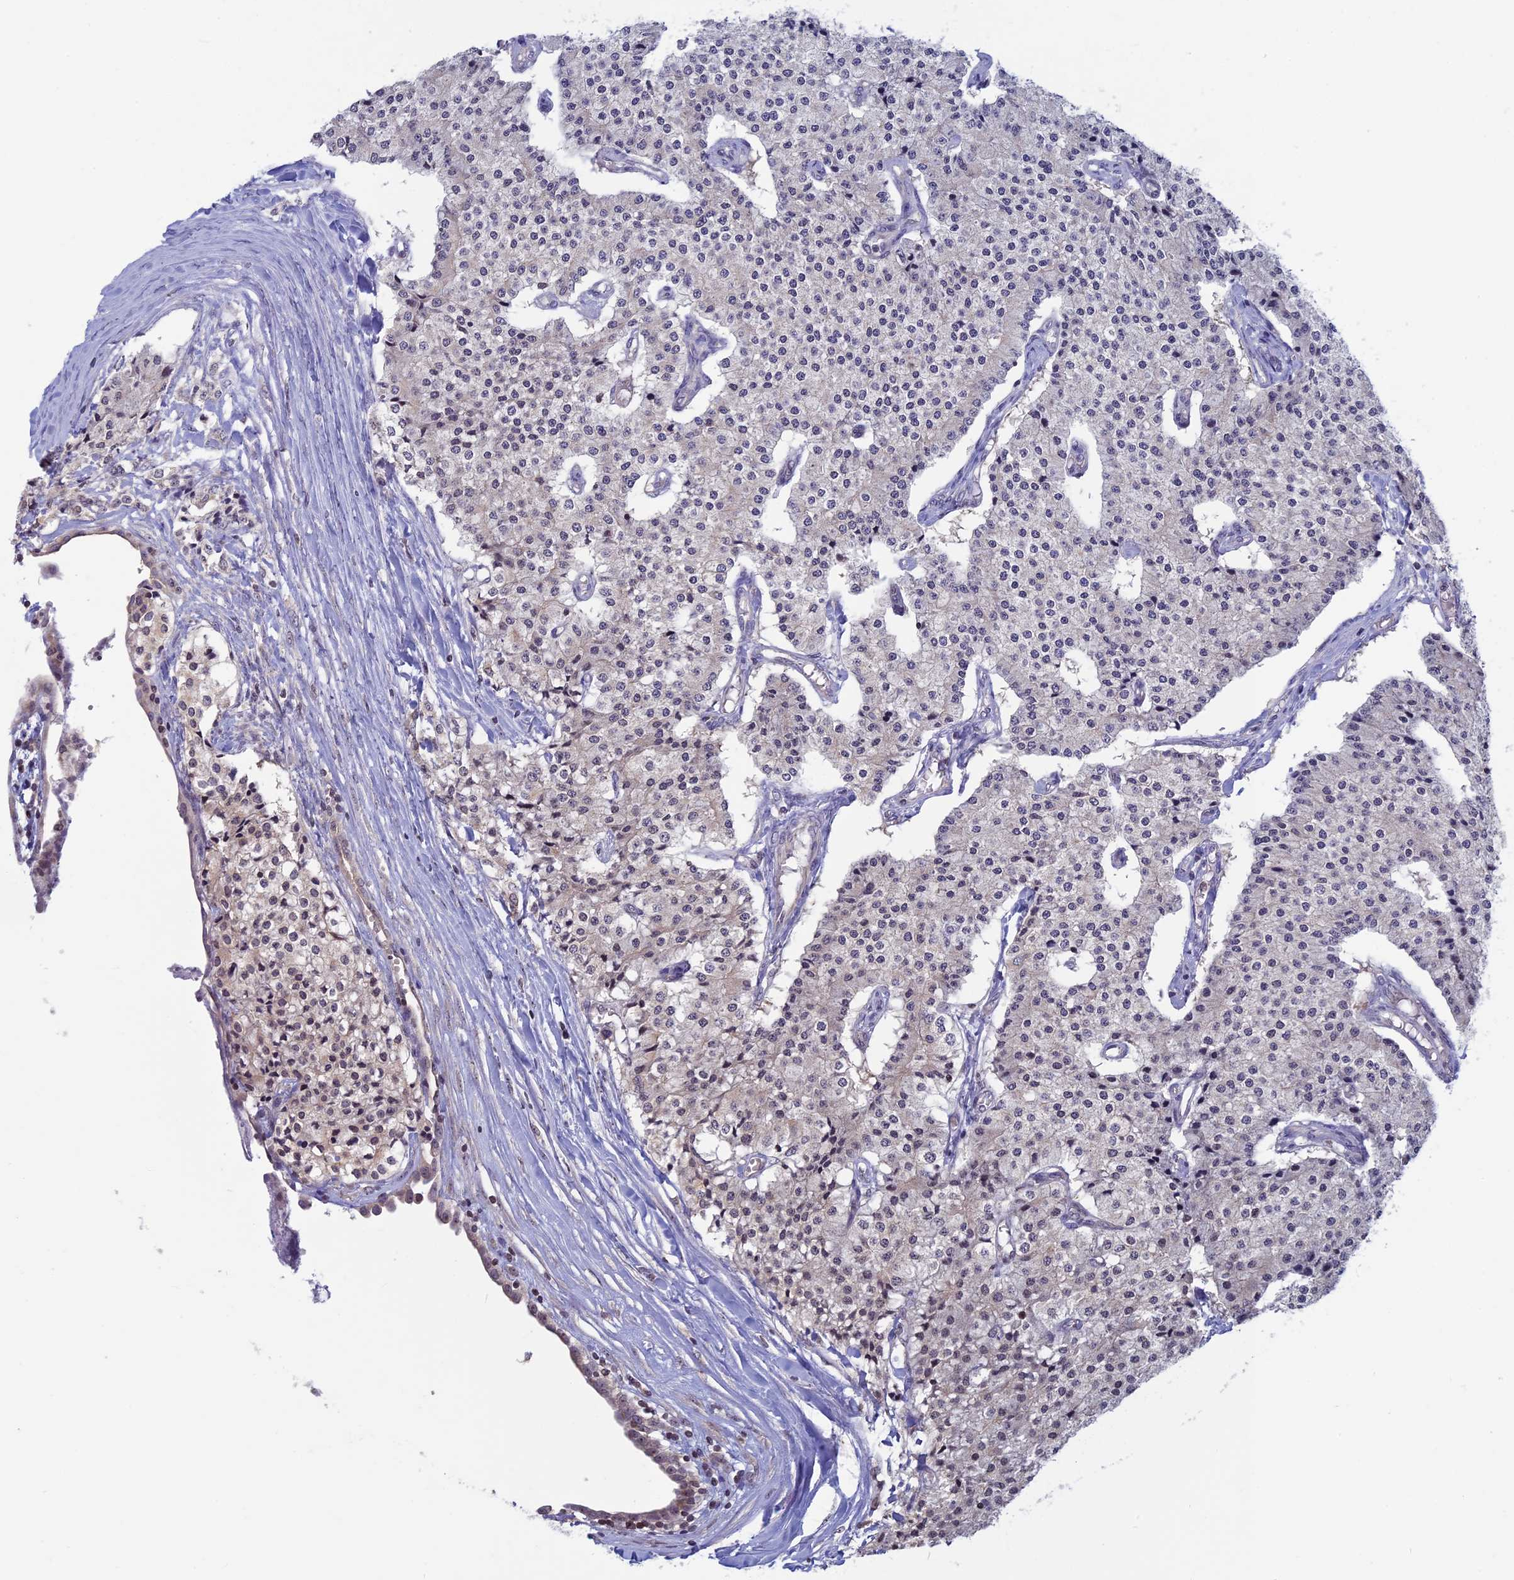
{"staining": {"intensity": "weak", "quantity": "25%-75%", "location": "nuclear"}, "tissue": "carcinoid", "cell_type": "Tumor cells", "image_type": "cancer", "snomed": [{"axis": "morphology", "description": "Carcinoid, malignant, NOS"}, {"axis": "topography", "description": "Colon"}], "caption": "This photomicrograph exhibits immunohistochemistry staining of human malignant carcinoid, with low weak nuclear staining in approximately 25%-75% of tumor cells.", "gene": "SPIRE1", "patient": {"sex": "female", "age": 52}}